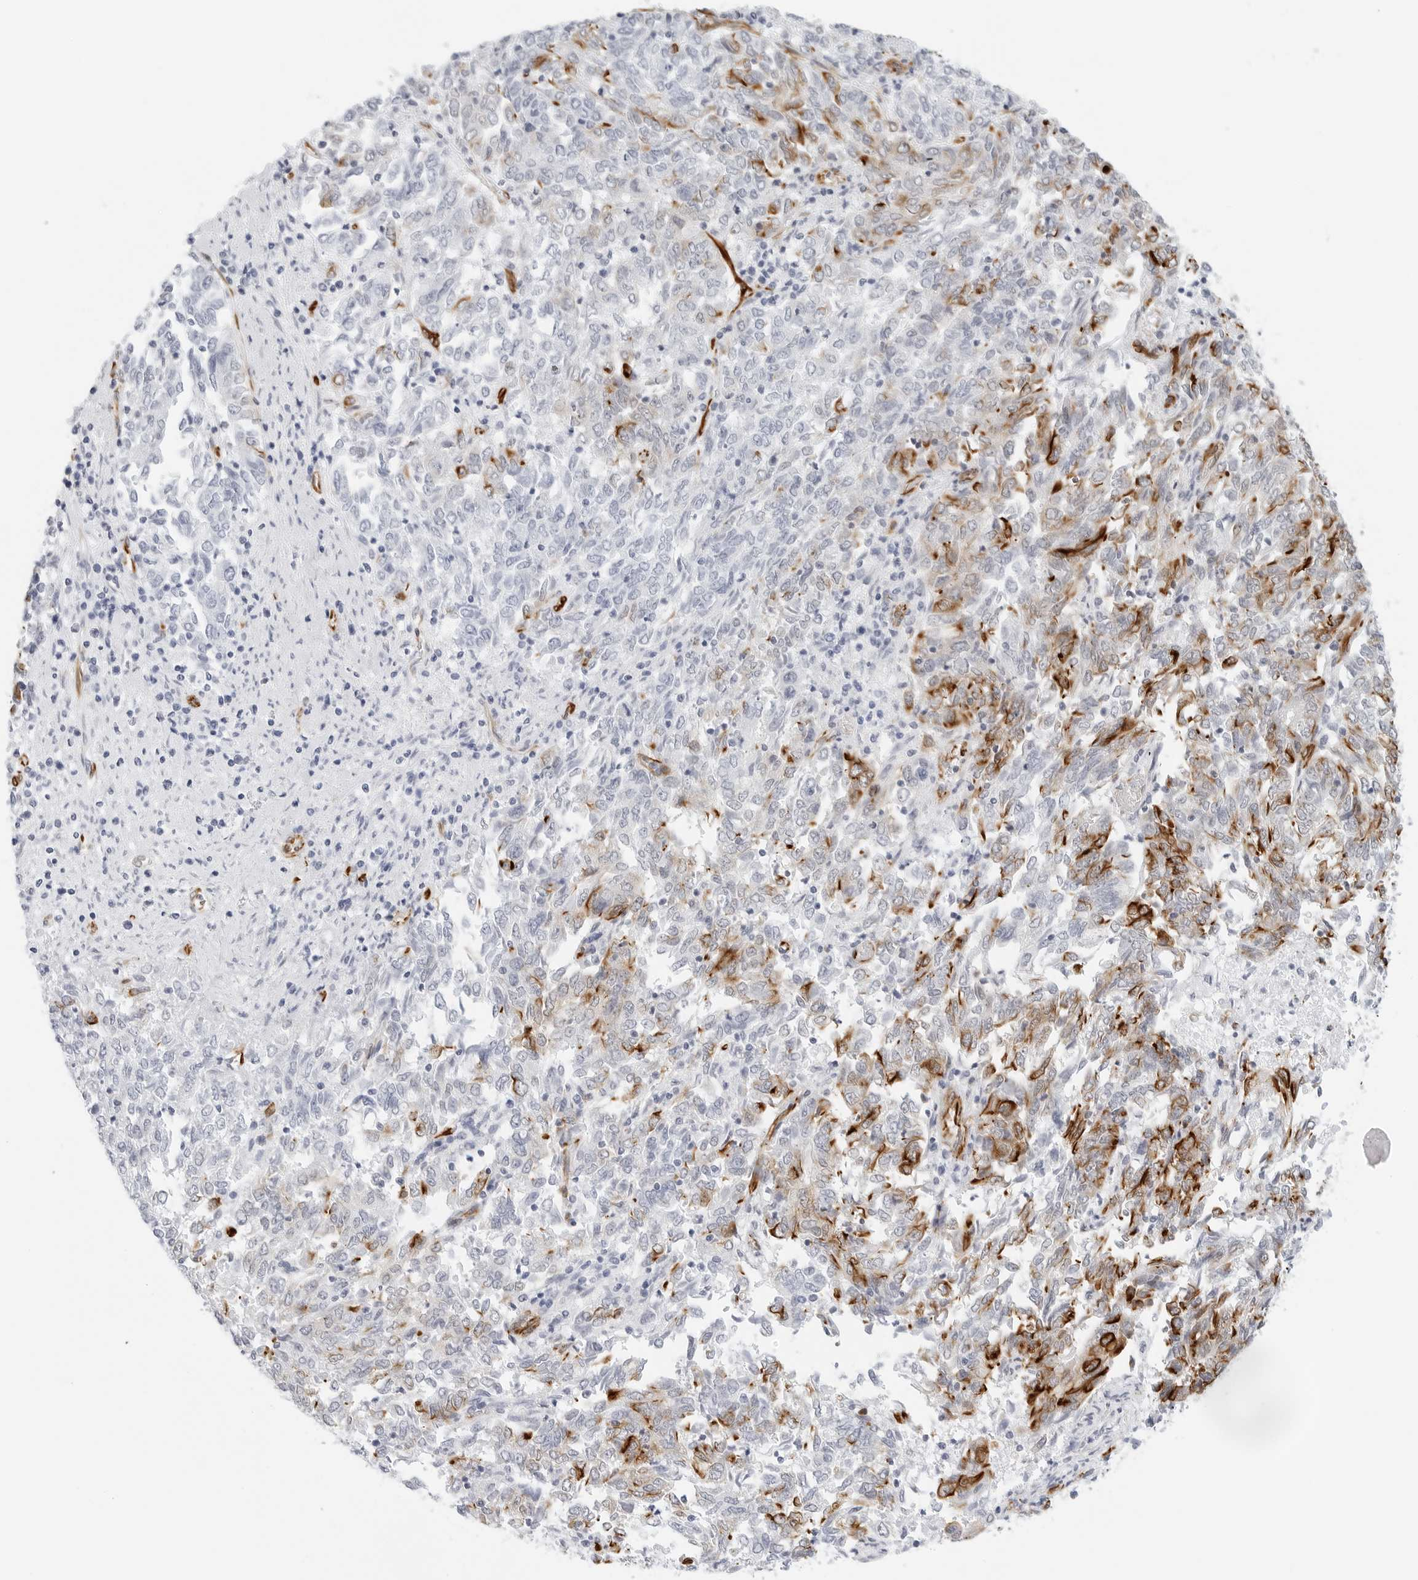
{"staining": {"intensity": "moderate", "quantity": "25%-75%", "location": "cytoplasmic/membranous"}, "tissue": "endometrial cancer", "cell_type": "Tumor cells", "image_type": "cancer", "snomed": [{"axis": "morphology", "description": "Adenocarcinoma, NOS"}, {"axis": "topography", "description": "Endometrium"}], "caption": "This is a histology image of immunohistochemistry staining of adenocarcinoma (endometrial), which shows moderate staining in the cytoplasmic/membranous of tumor cells.", "gene": "NES", "patient": {"sex": "female", "age": 80}}